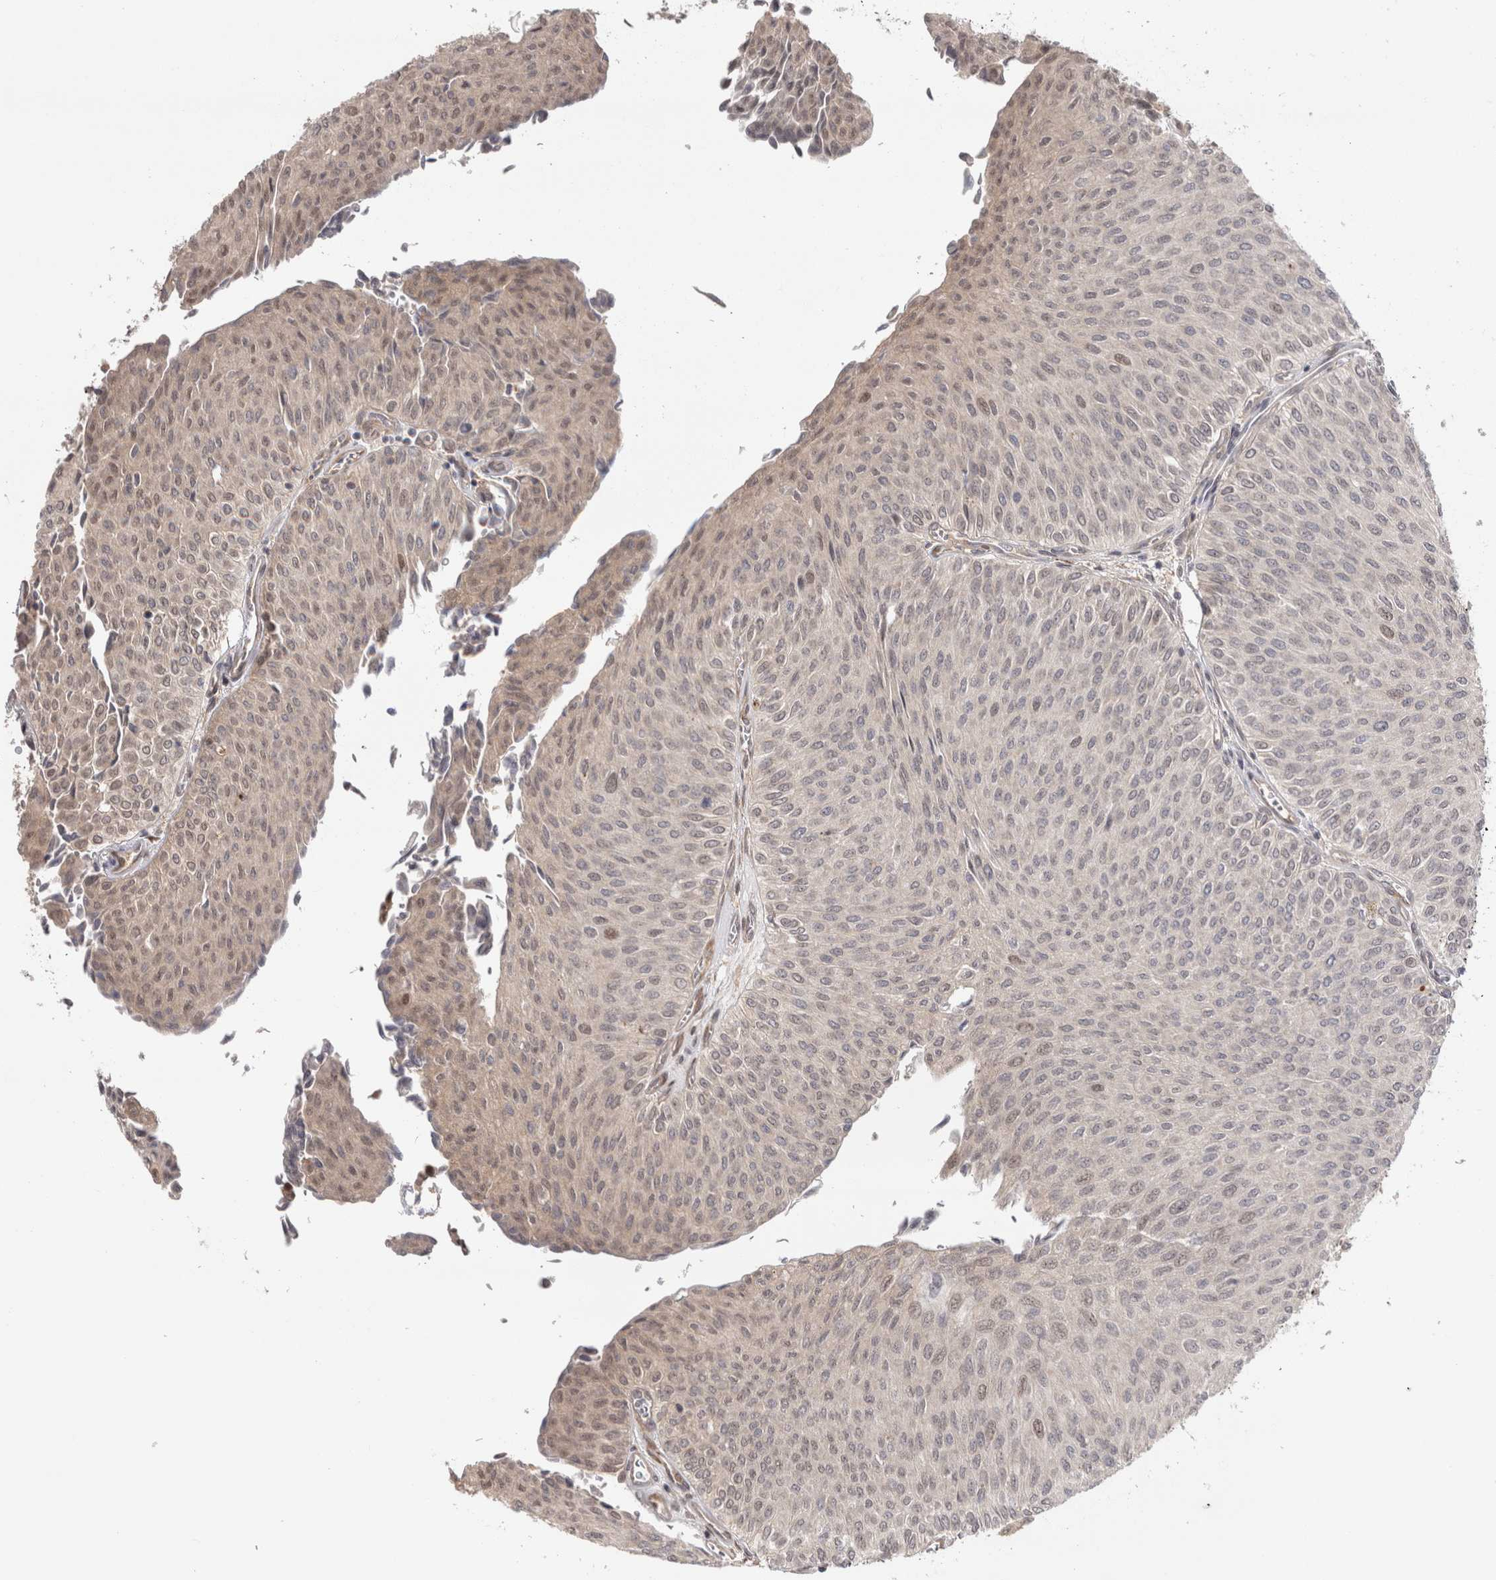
{"staining": {"intensity": "weak", "quantity": "25%-75%", "location": "nuclear"}, "tissue": "urothelial cancer", "cell_type": "Tumor cells", "image_type": "cancer", "snomed": [{"axis": "morphology", "description": "Urothelial carcinoma, Low grade"}, {"axis": "topography", "description": "Urinary bladder"}], "caption": "Human urothelial cancer stained with a protein marker displays weak staining in tumor cells.", "gene": "ZNF318", "patient": {"sex": "male", "age": 78}}